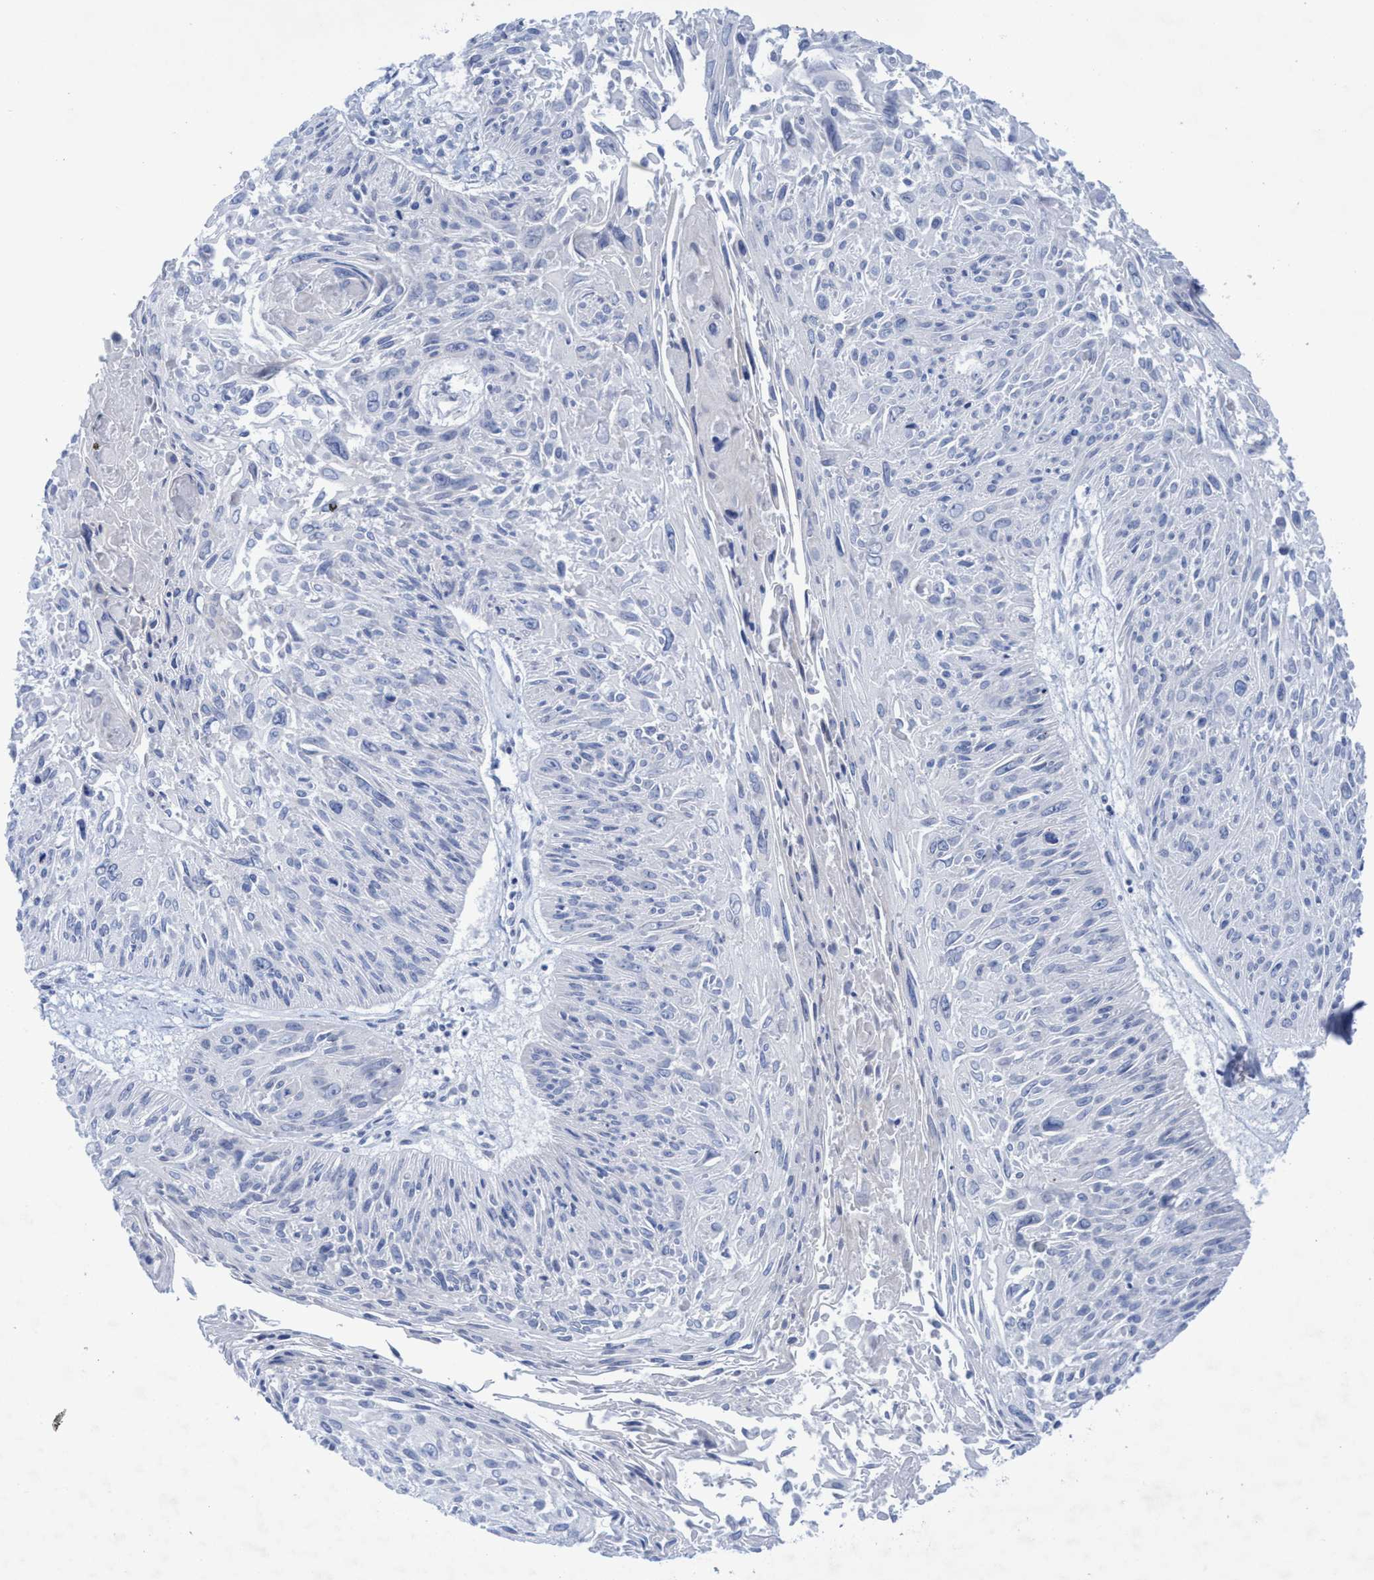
{"staining": {"intensity": "negative", "quantity": "none", "location": "none"}, "tissue": "cervical cancer", "cell_type": "Tumor cells", "image_type": "cancer", "snomed": [{"axis": "morphology", "description": "Squamous cell carcinoma, NOS"}, {"axis": "topography", "description": "Cervix"}], "caption": "Protein analysis of squamous cell carcinoma (cervical) exhibits no significant staining in tumor cells.", "gene": "RSAD1", "patient": {"sex": "female", "age": 51}}